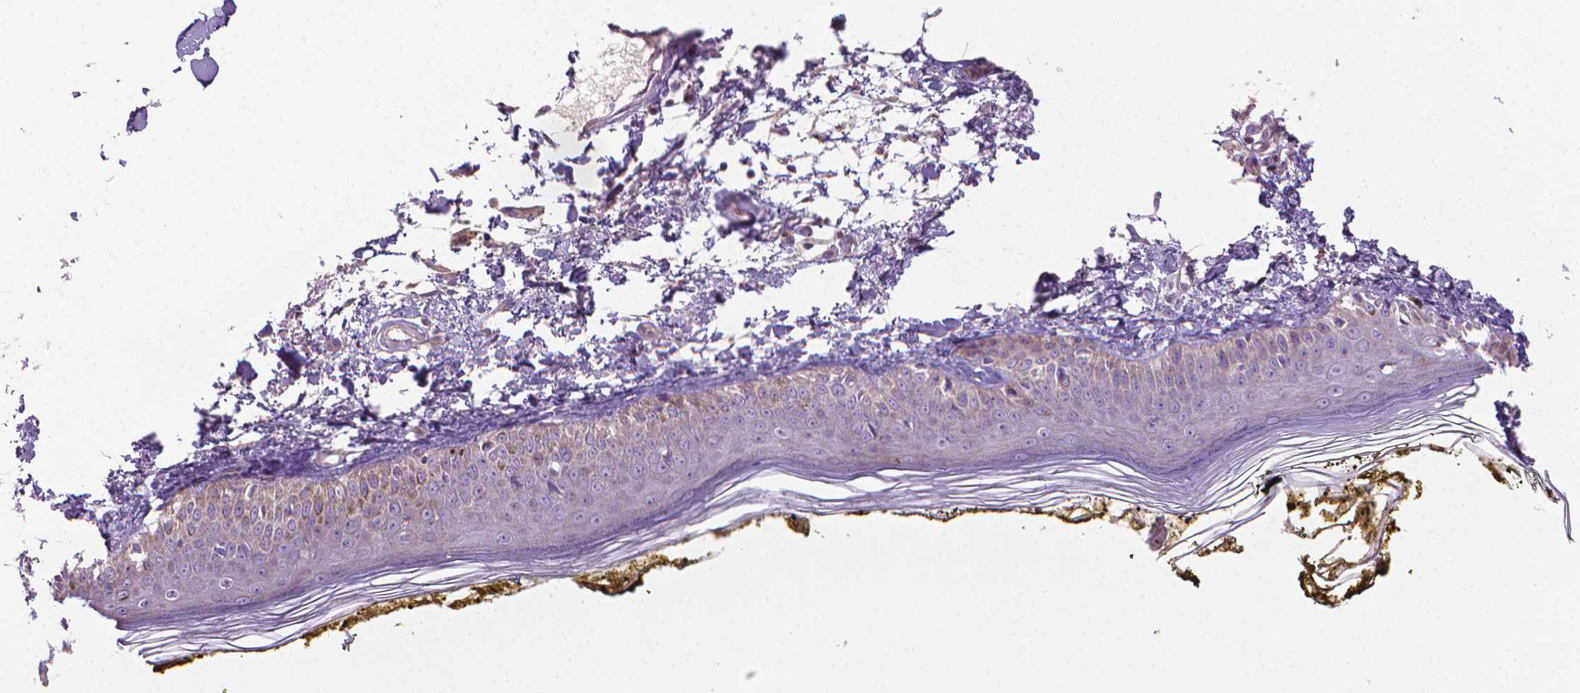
{"staining": {"intensity": "negative", "quantity": "none", "location": "none"}, "tissue": "skin", "cell_type": "Fibroblasts", "image_type": "normal", "snomed": [{"axis": "morphology", "description": "Normal tissue, NOS"}, {"axis": "topography", "description": "Skin"}], "caption": "Skin was stained to show a protein in brown. There is no significant positivity in fibroblasts.", "gene": "SLC51B", "patient": {"sex": "male", "age": 76}}